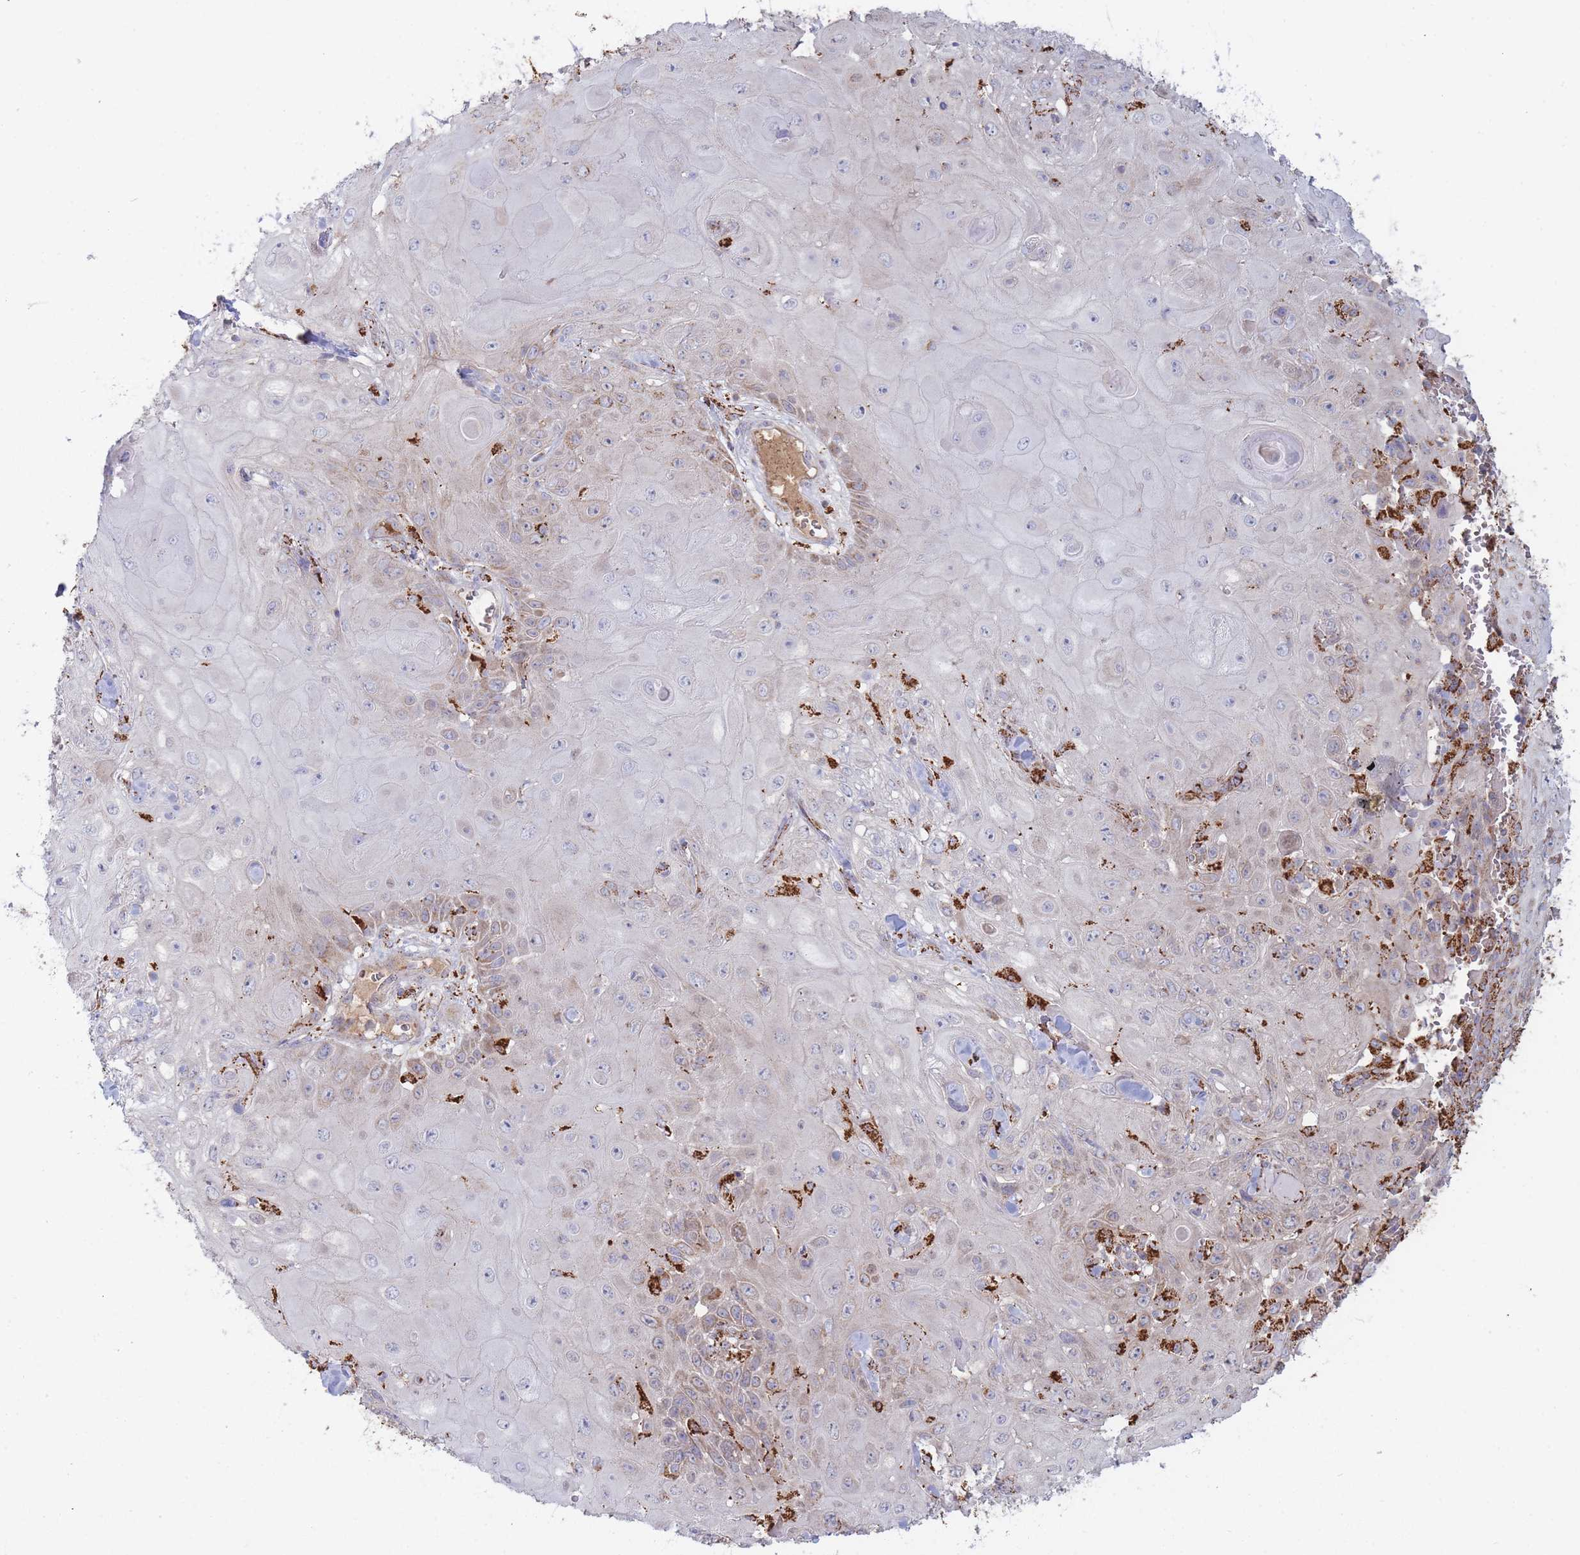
{"staining": {"intensity": "weak", "quantity": "<25%", "location": "cytoplasmic/membranous"}, "tissue": "skin cancer", "cell_type": "Tumor cells", "image_type": "cancer", "snomed": [{"axis": "morphology", "description": "Normal tissue, NOS"}, {"axis": "morphology", "description": "Squamous cell carcinoma, NOS"}, {"axis": "topography", "description": "Skin"}, {"axis": "topography", "description": "Cartilage tissue"}], "caption": "Tumor cells show no significant protein positivity in skin cancer (squamous cell carcinoma).", "gene": "MRPL17", "patient": {"sex": "female", "age": 79}}